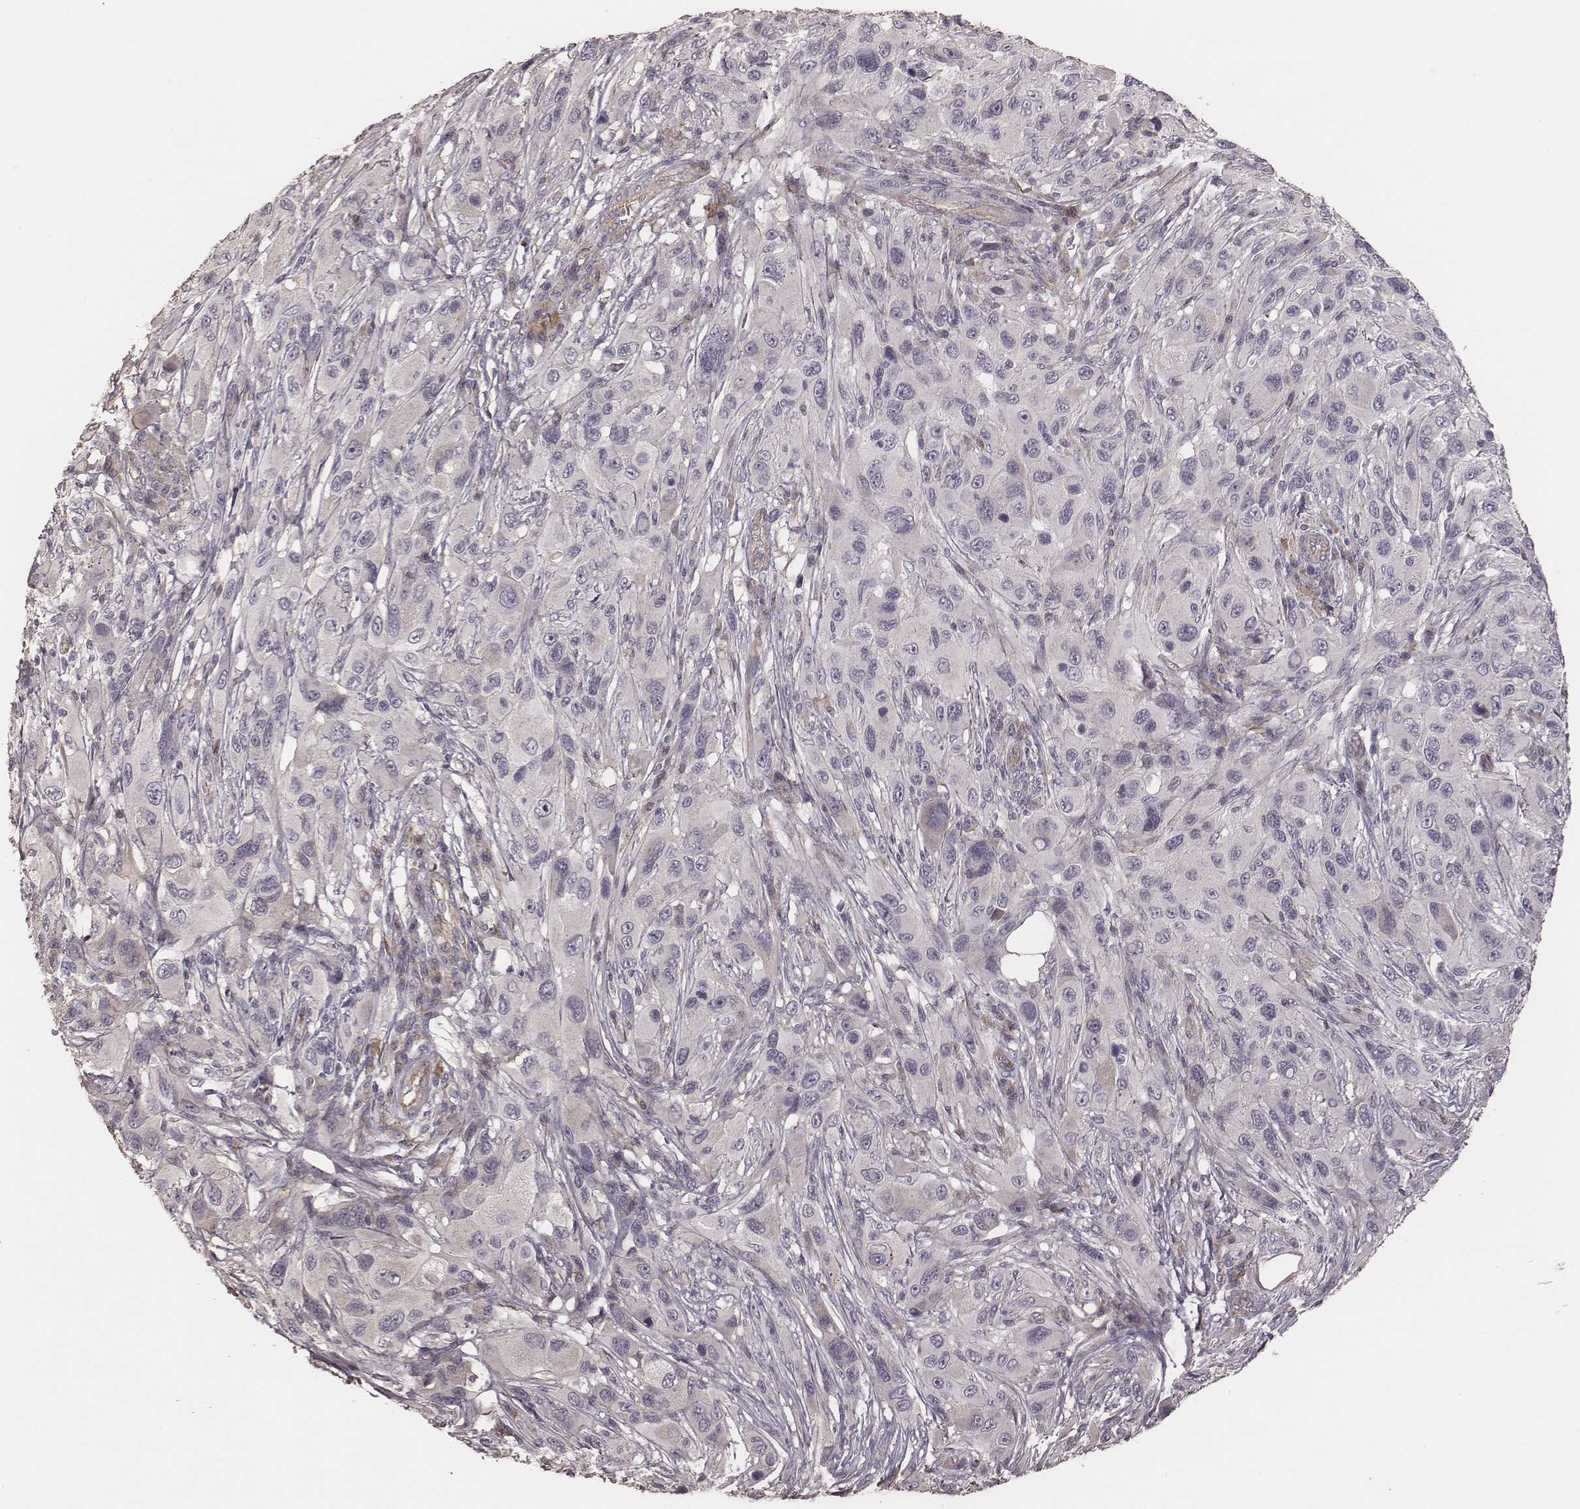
{"staining": {"intensity": "negative", "quantity": "none", "location": "none"}, "tissue": "melanoma", "cell_type": "Tumor cells", "image_type": "cancer", "snomed": [{"axis": "morphology", "description": "Malignant melanoma, NOS"}, {"axis": "topography", "description": "Skin"}], "caption": "Tumor cells are negative for protein expression in human malignant melanoma.", "gene": "OTOGL", "patient": {"sex": "male", "age": 53}}